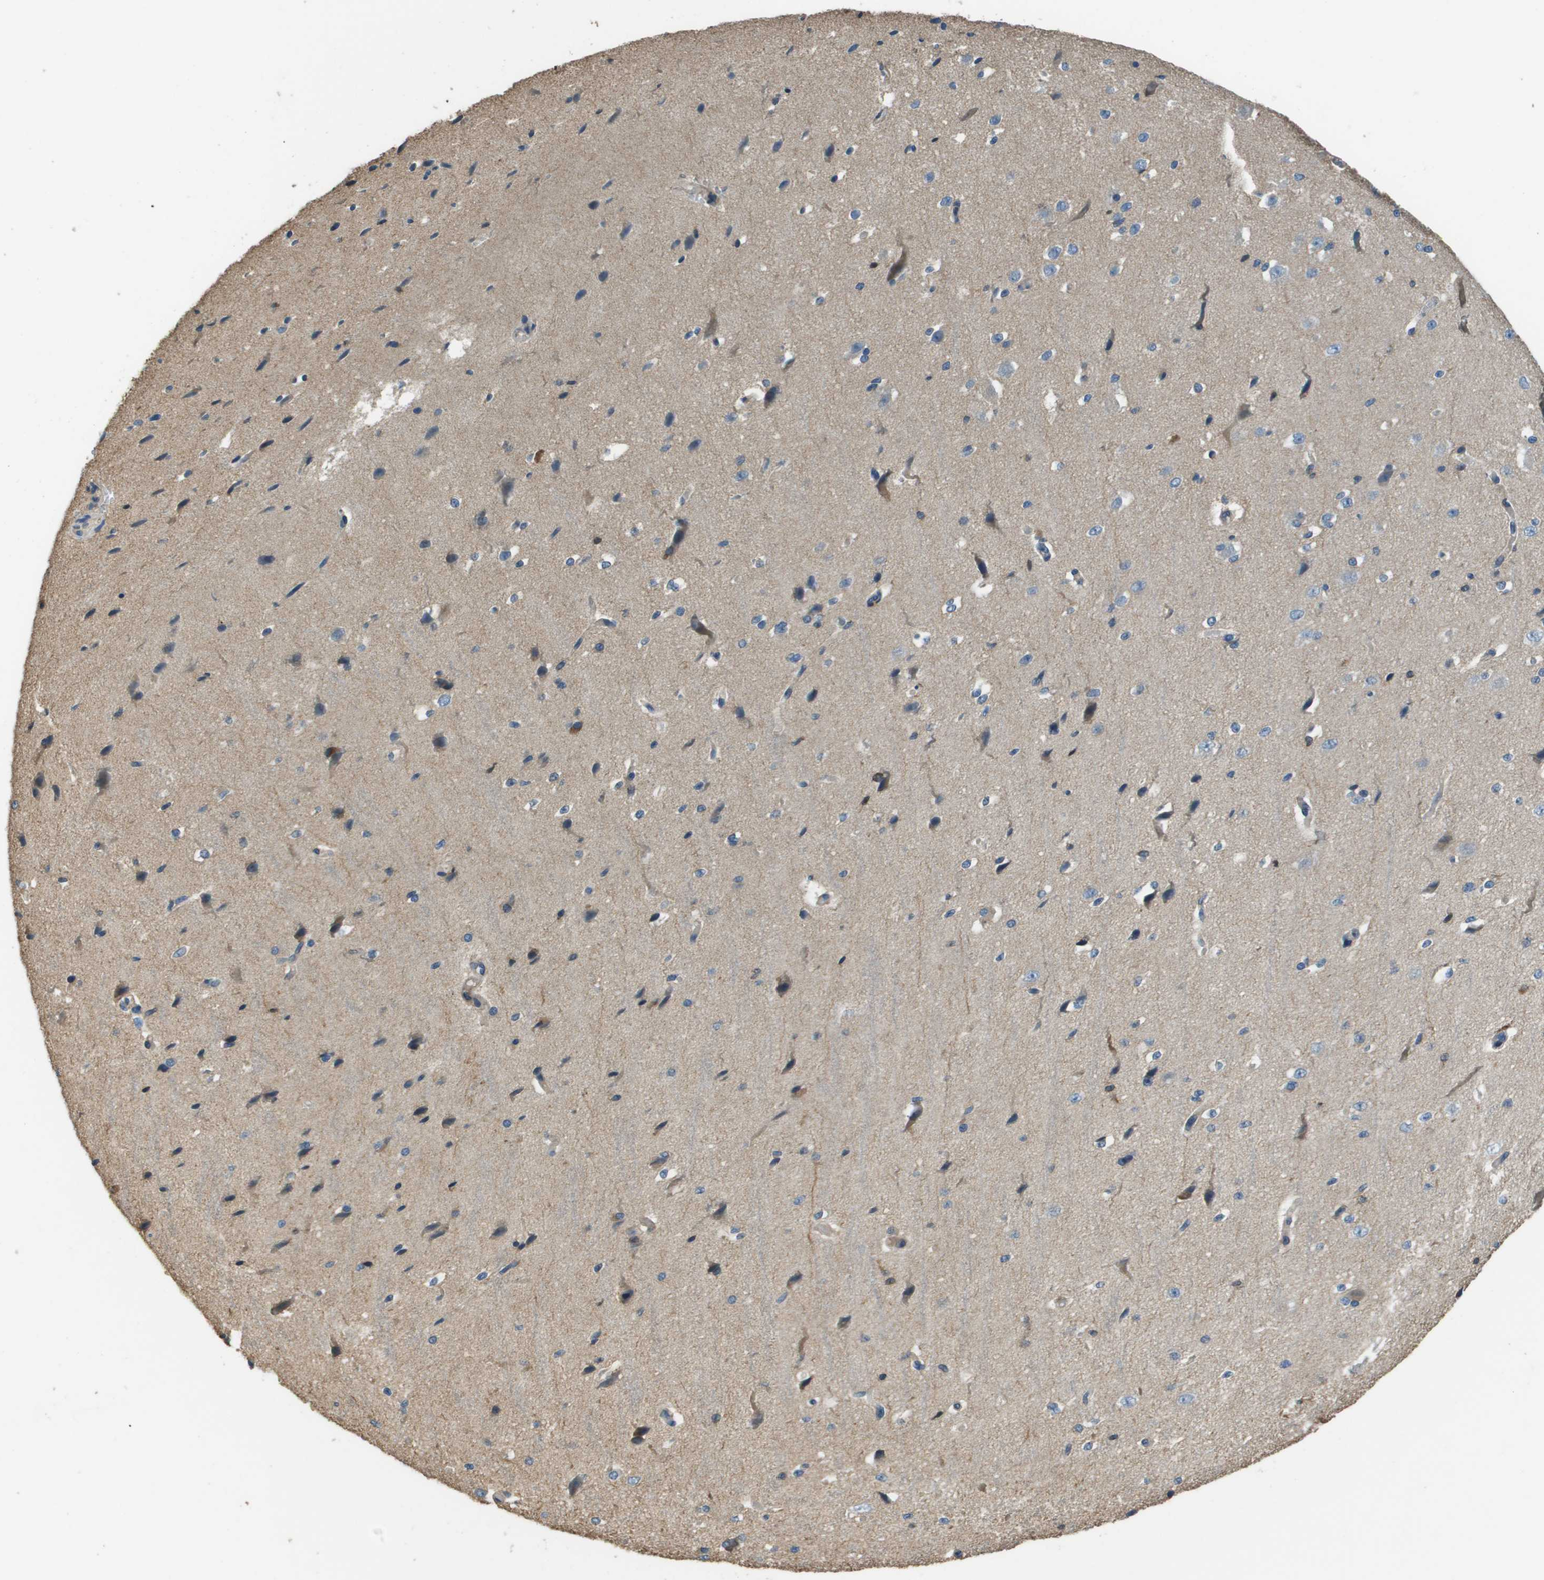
{"staining": {"intensity": "weak", "quantity": ">75%", "location": "cytoplasmic/membranous"}, "tissue": "cerebral cortex", "cell_type": "Endothelial cells", "image_type": "normal", "snomed": [{"axis": "morphology", "description": "Normal tissue, NOS"}, {"axis": "morphology", "description": "Developmental malformation"}, {"axis": "topography", "description": "Cerebral cortex"}], "caption": "Immunohistochemistry of unremarkable cerebral cortex displays low levels of weak cytoplasmic/membranous positivity in approximately >75% of endothelial cells.", "gene": "SAMSN1", "patient": {"sex": "female", "age": 30}}